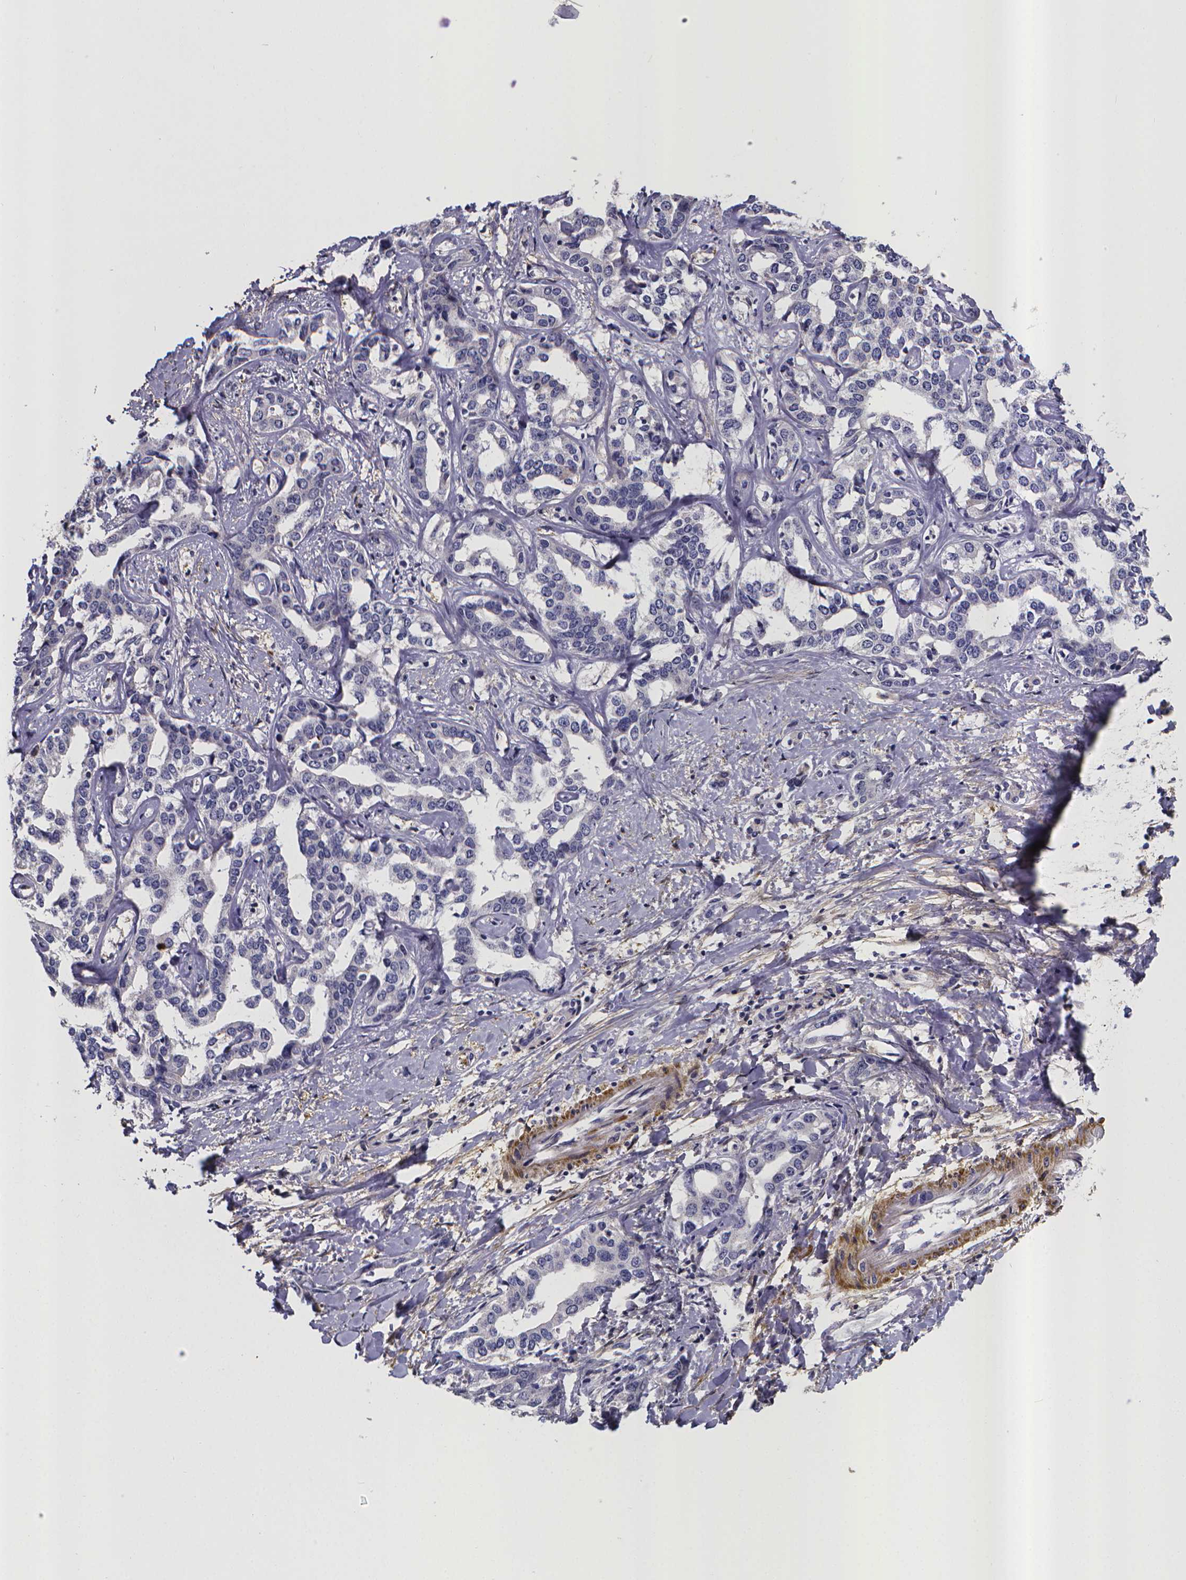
{"staining": {"intensity": "negative", "quantity": "none", "location": "none"}, "tissue": "liver cancer", "cell_type": "Tumor cells", "image_type": "cancer", "snomed": [{"axis": "morphology", "description": "Cholangiocarcinoma"}, {"axis": "topography", "description": "Liver"}], "caption": "Tumor cells show no significant protein positivity in liver cholangiocarcinoma.", "gene": "RERG", "patient": {"sex": "male", "age": 59}}